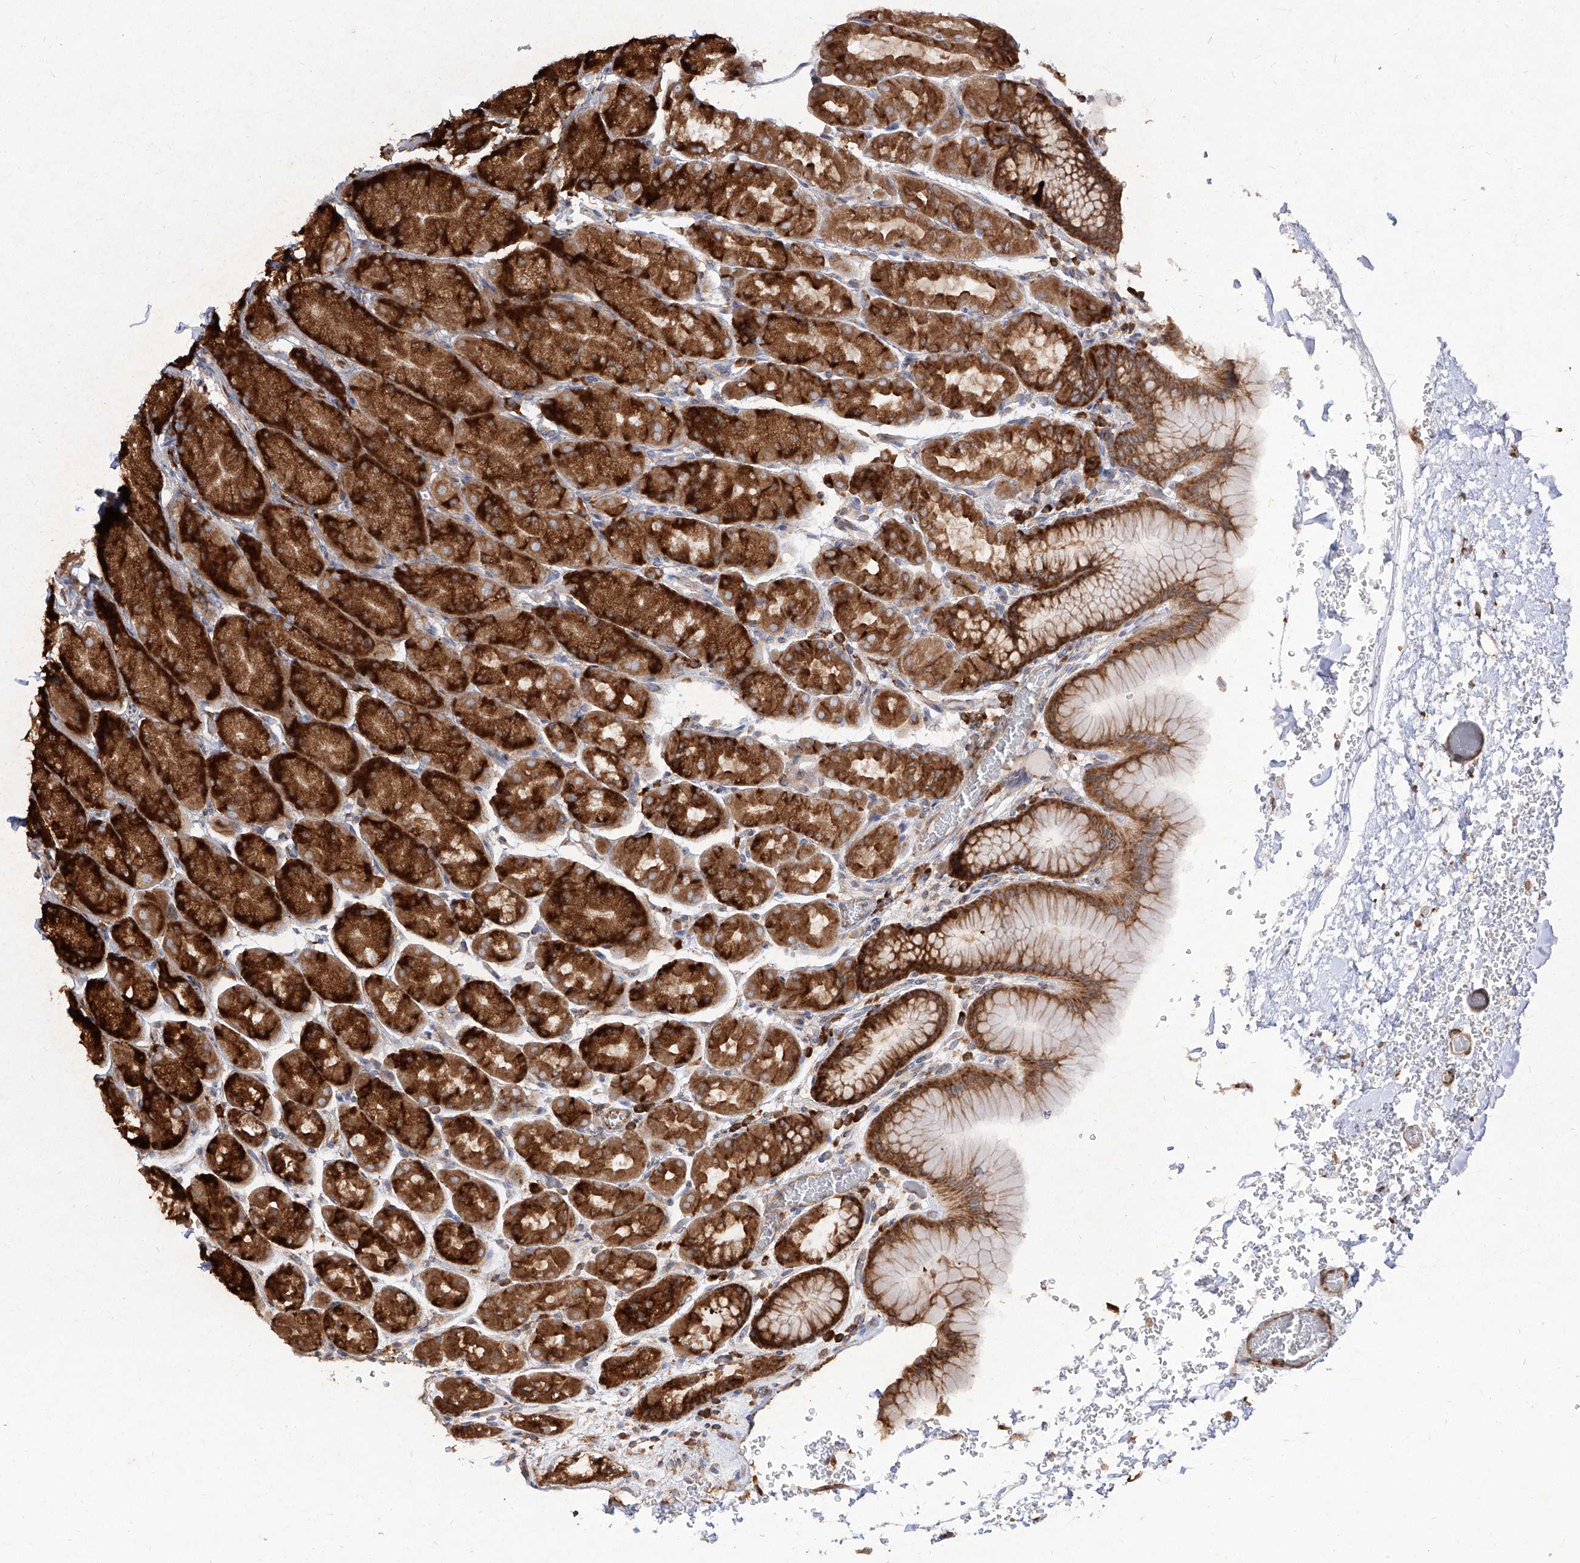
{"staining": {"intensity": "strong", "quantity": ">75%", "location": "cytoplasmic/membranous"}, "tissue": "stomach", "cell_type": "Glandular cells", "image_type": "normal", "snomed": [{"axis": "morphology", "description": "Normal tissue, NOS"}, {"axis": "topography", "description": "Stomach"}], "caption": "An immunohistochemistry (IHC) micrograph of unremarkable tissue is shown. Protein staining in brown shows strong cytoplasmic/membranous positivity in stomach within glandular cells. (Stains: DAB (3,3'-diaminobenzidine) in brown, nuclei in blue, Microscopy: brightfield microscopy at high magnification).", "gene": "RPS25", "patient": {"sex": "male", "age": 42}}